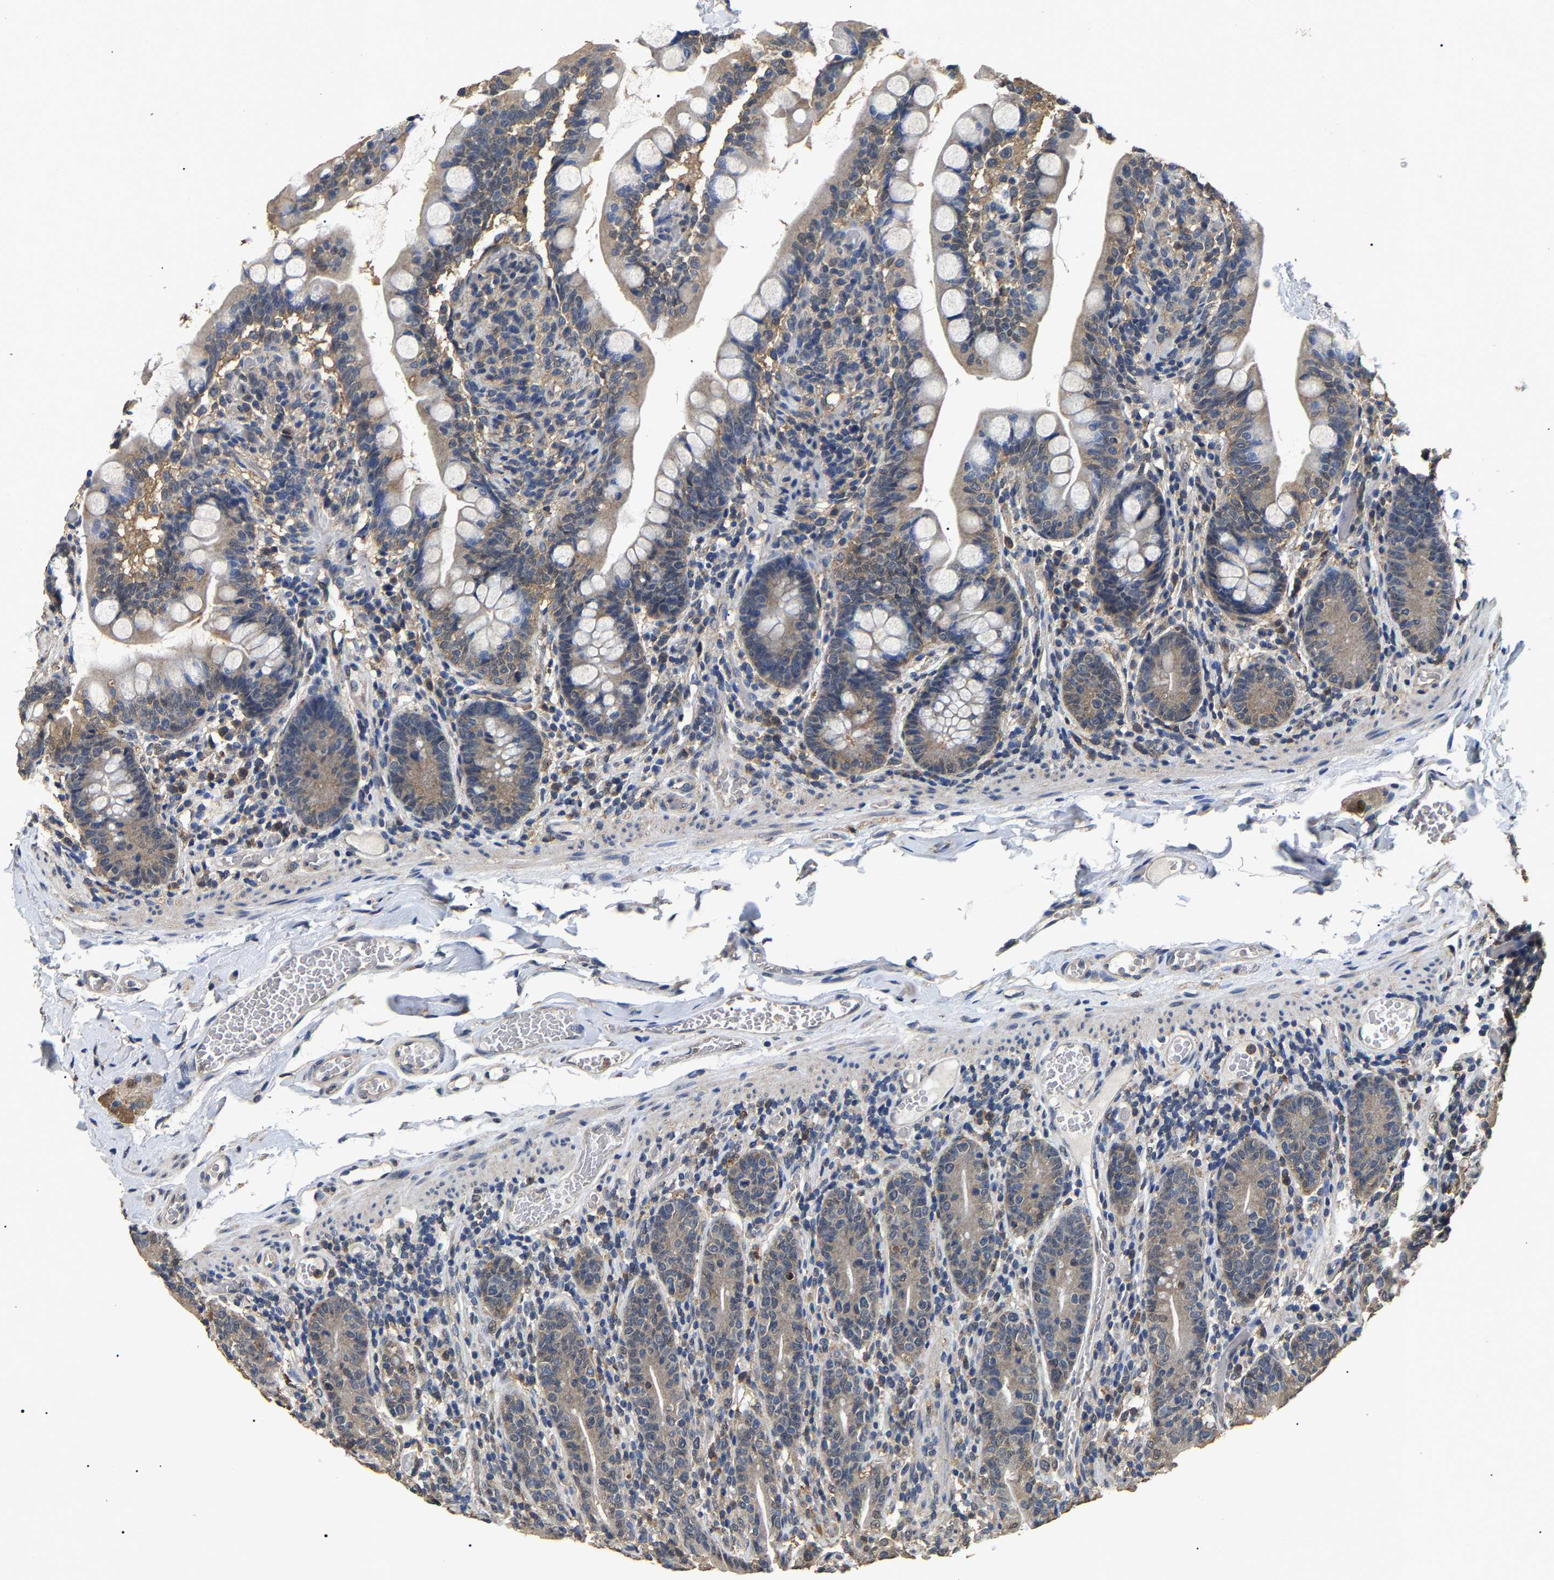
{"staining": {"intensity": "weak", "quantity": ">75%", "location": "cytoplasmic/membranous"}, "tissue": "small intestine", "cell_type": "Glandular cells", "image_type": "normal", "snomed": [{"axis": "morphology", "description": "Normal tissue, NOS"}, {"axis": "topography", "description": "Small intestine"}], "caption": "DAB (3,3'-diaminobenzidine) immunohistochemical staining of unremarkable small intestine displays weak cytoplasmic/membranous protein staining in about >75% of glandular cells.", "gene": "PSMD8", "patient": {"sex": "female", "age": 56}}